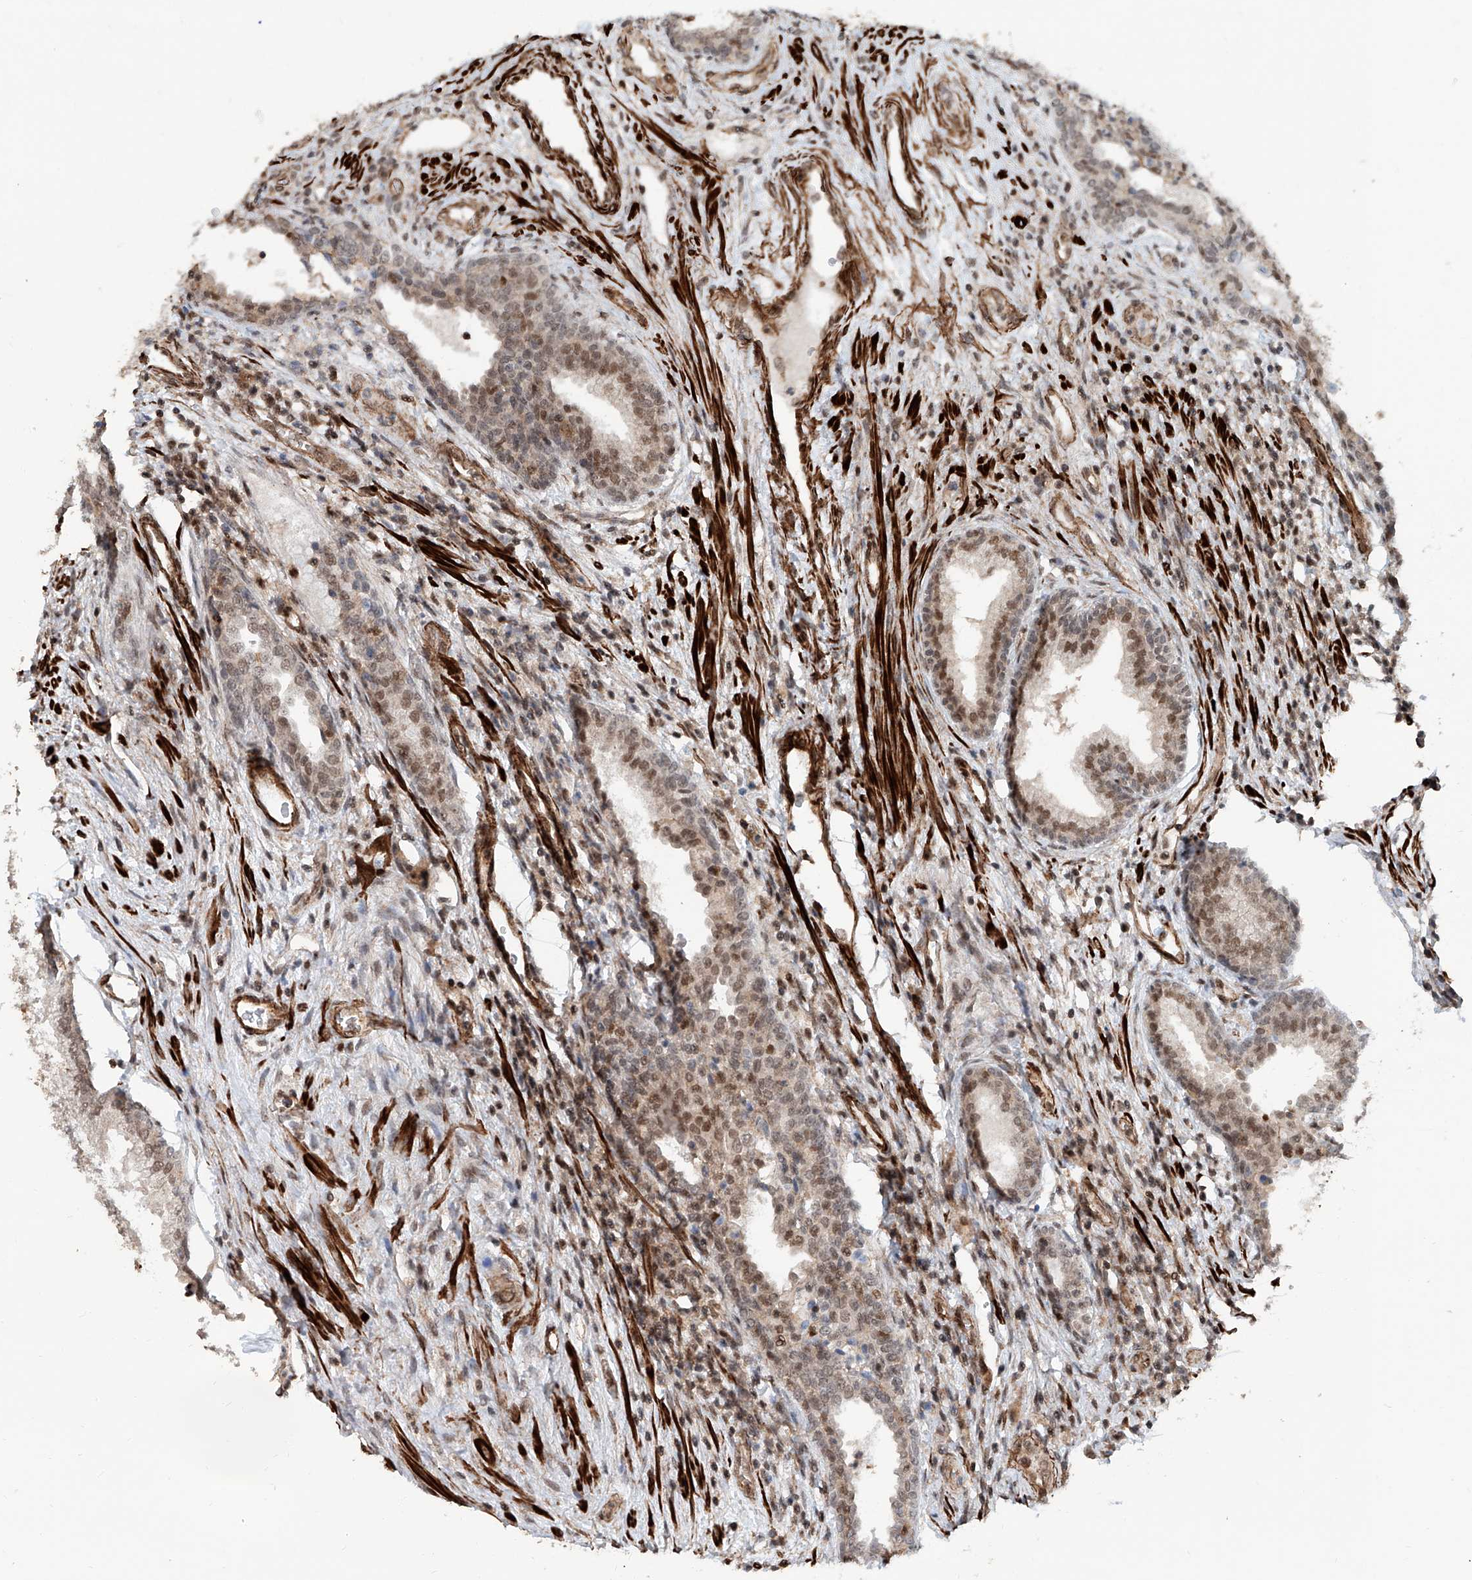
{"staining": {"intensity": "moderate", "quantity": "25%-75%", "location": "nuclear"}, "tissue": "prostate", "cell_type": "Glandular cells", "image_type": "normal", "snomed": [{"axis": "morphology", "description": "Normal tissue, NOS"}, {"axis": "topography", "description": "Prostate"}], "caption": "Prostate stained for a protein reveals moderate nuclear positivity in glandular cells. Immunohistochemistry stains the protein of interest in brown and the nuclei are stained blue.", "gene": "SDE2", "patient": {"sex": "male", "age": 76}}